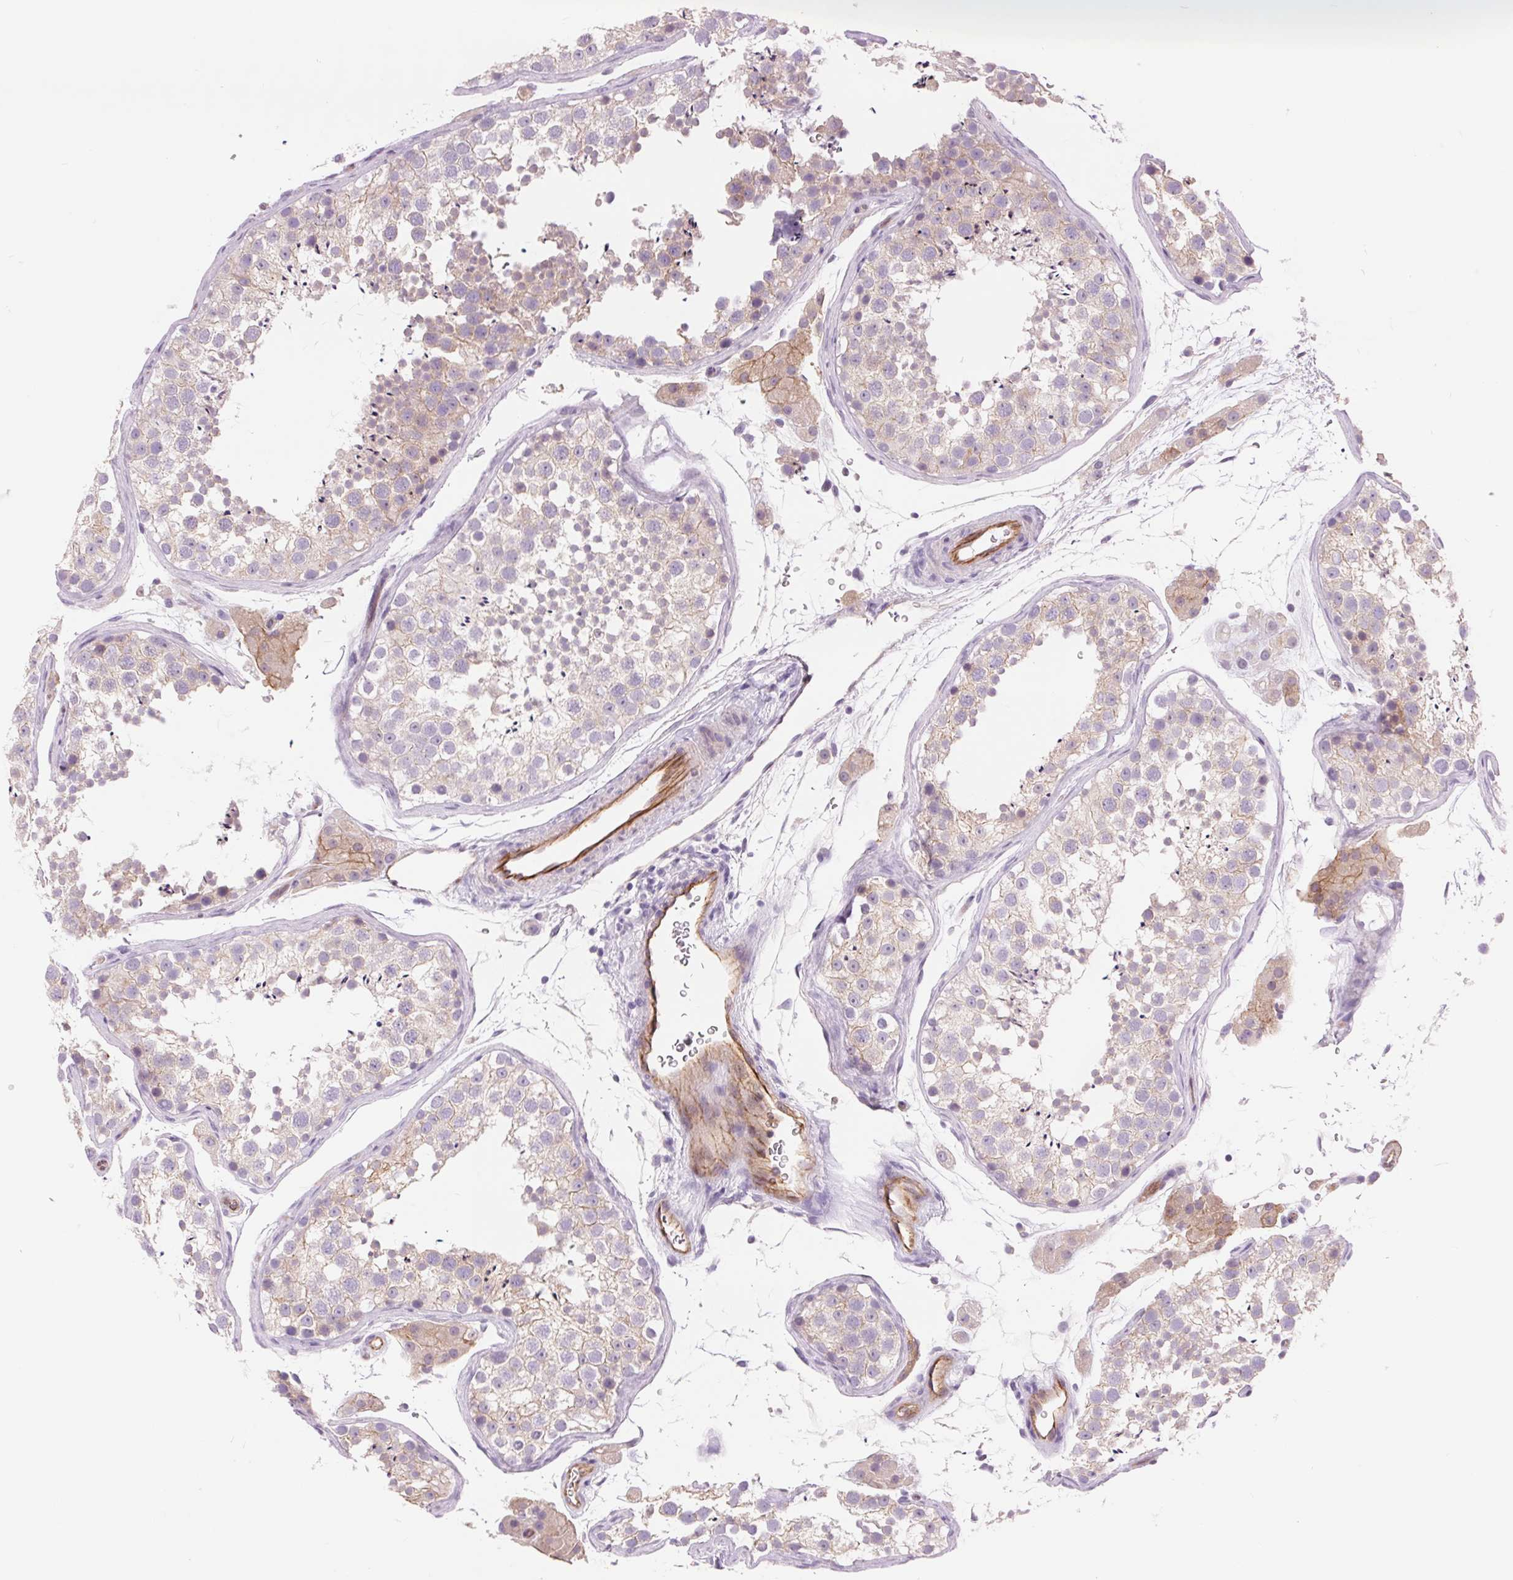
{"staining": {"intensity": "weak", "quantity": "<25%", "location": "cytoplasmic/membranous"}, "tissue": "testis", "cell_type": "Cells in seminiferous ducts", "image_type": "normal", "snomed": [{"axis": "morphology", "description": "Normal tissue, NOS"}, {"axis": "topography", "description": "Testis"}], "caption": "Cells in seminiferous ducts are negative for protein expression in benign human testis.", "gene": "DIXDC1", "patient": {"sex": "male", "age": 41}}